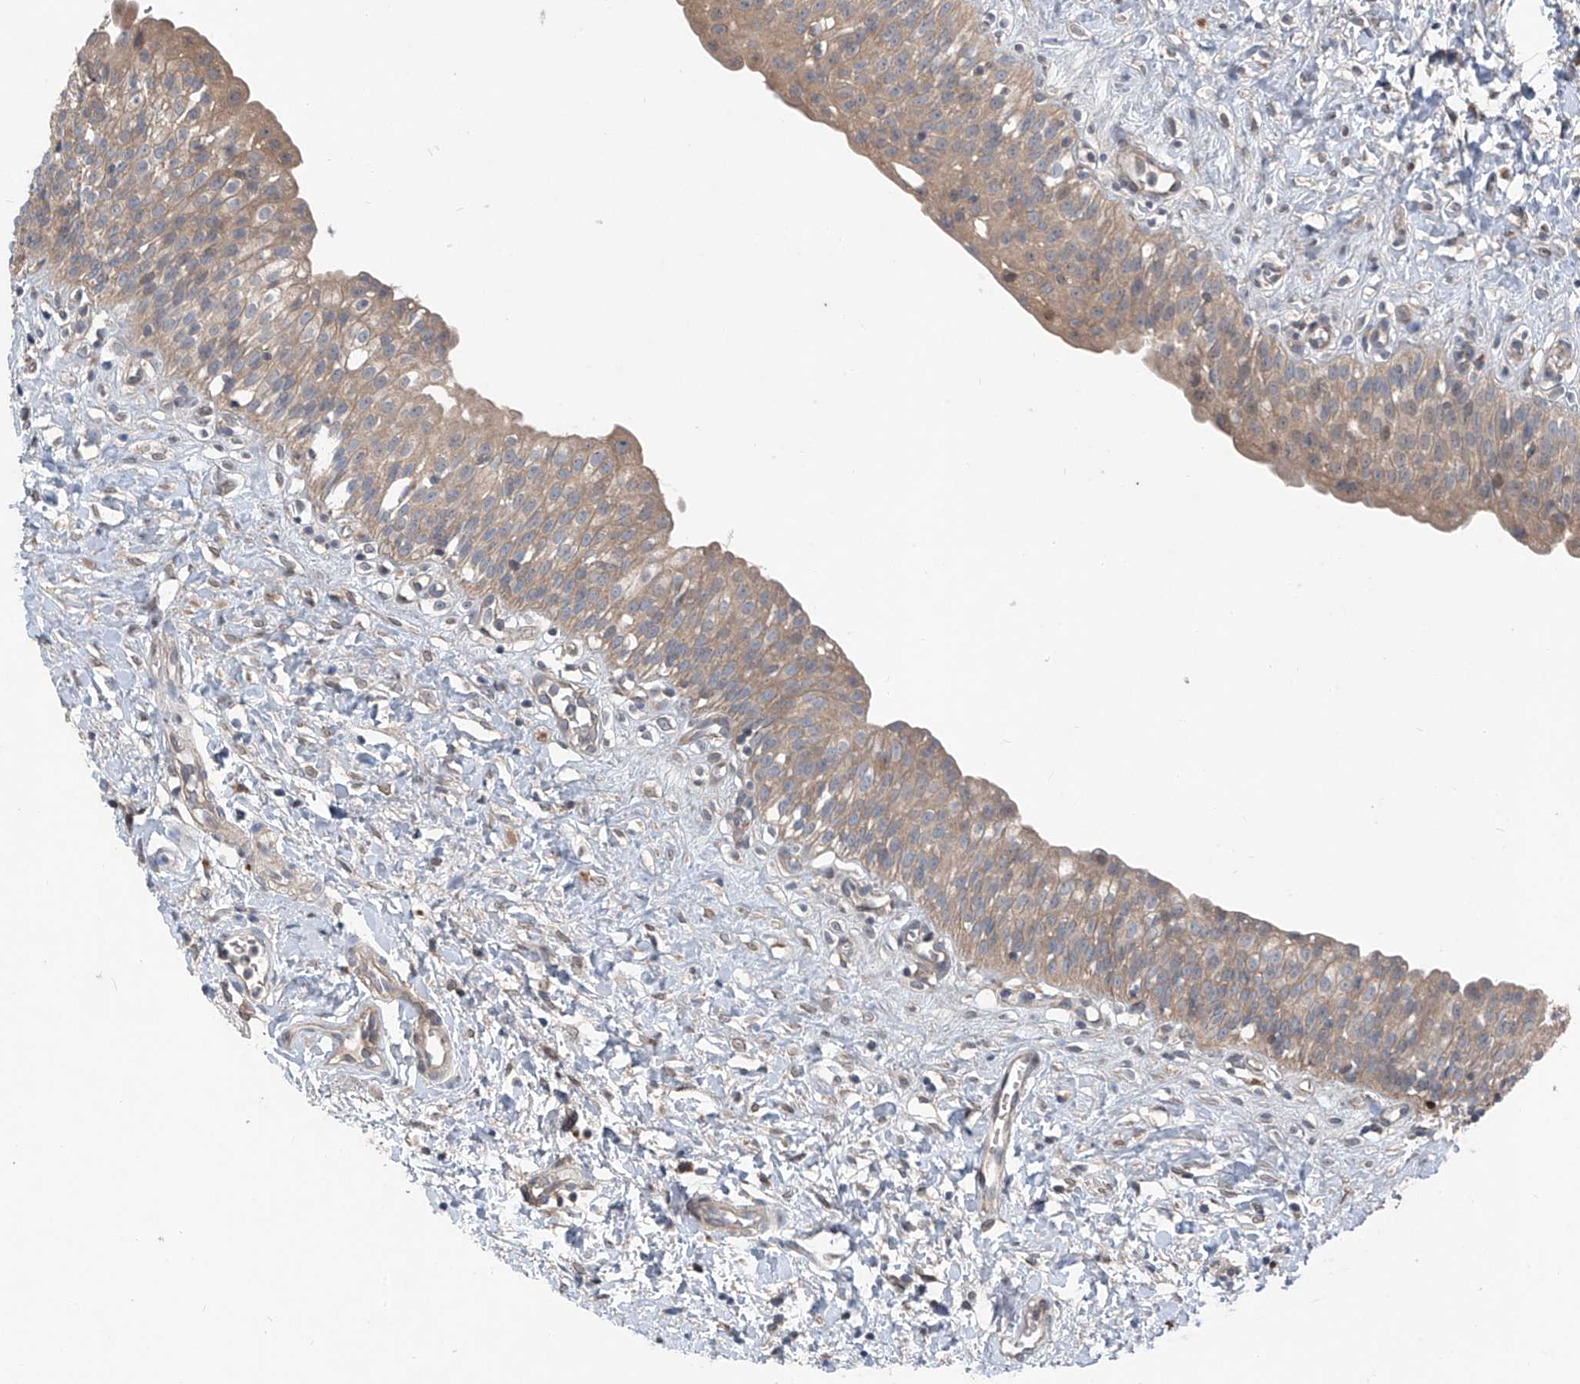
{"staining": {"intensity": "weak", "quantity": ">75%", "location": "cytoplasmic/membranous"}, "tissue": "urinary bladder", "cell_type": "Urothelial cells", "image_type": "normal", "snomed": [{"axis": "morphology", "description": "Normal tissue, NOS"}, {"axis": "topography", "description": "Urinary bladder"}], "caption": "Immunohistochemistry (DAB (3,3'-diaminobenzidine)) staining of benign human urinary bladder shows weak cytoplasmic/membranous protein expression in about >75% of urothelial cells.", "gene": "FOXRED2", "patient": {"sex": "male", "age": 51}}